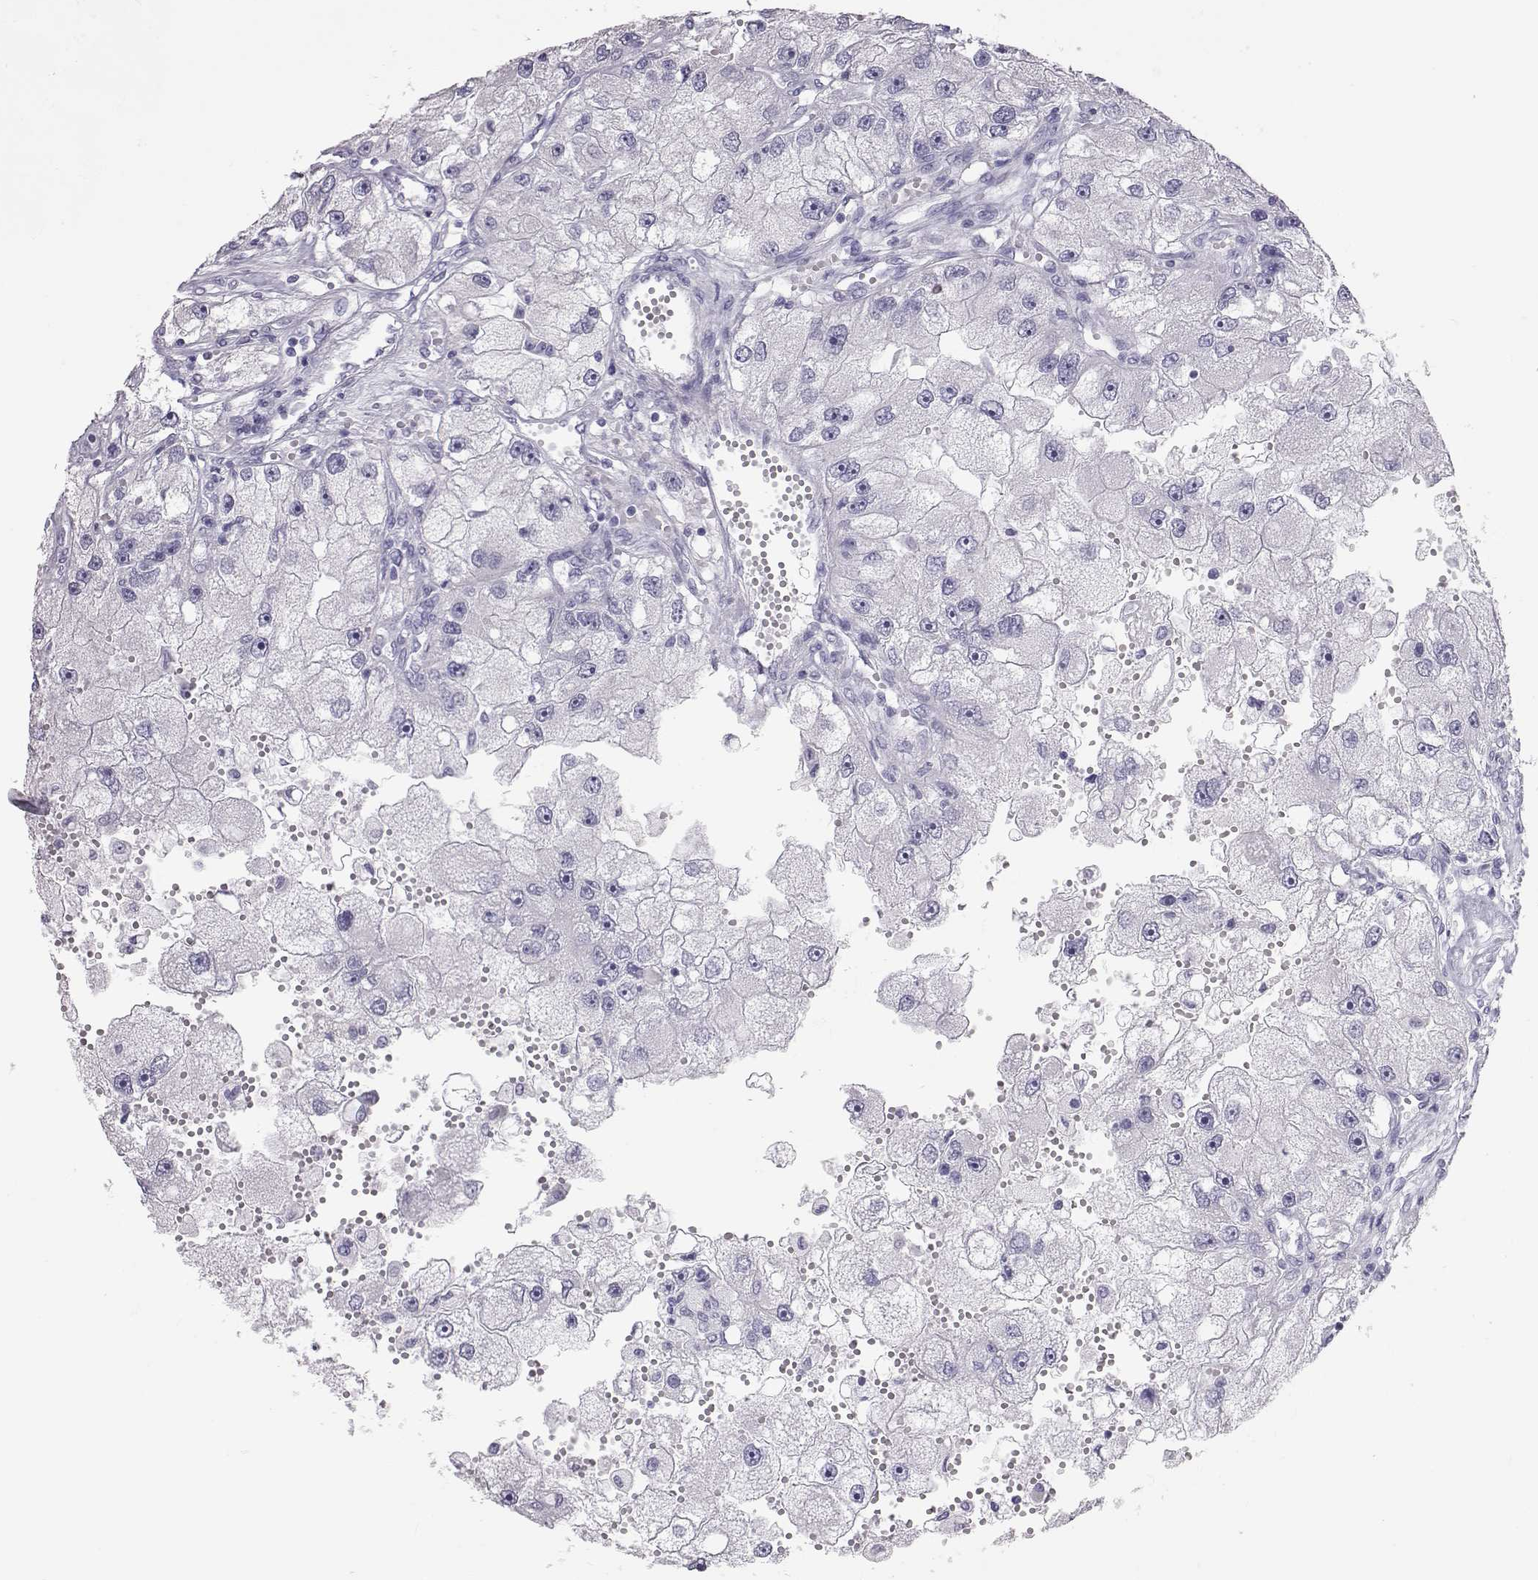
{"staining": {"intensity": "negative", "quantity": "none", "location": "none"}, "tissue": "renal cancer", "cell_type": "Tumor cells", "image_type": "cancer", "snomed": [{"axis": "morphology", "description": "Adenocarcinoma, NOS"}, {"axis": "topography", "description": "Kidney"}], "caption": "Immunohistochemistry (IHC) of renal cancer exhibits no staining in tumor cells.", "gene": "PMCH", "patient": {"sex": "male", "age": 63}}